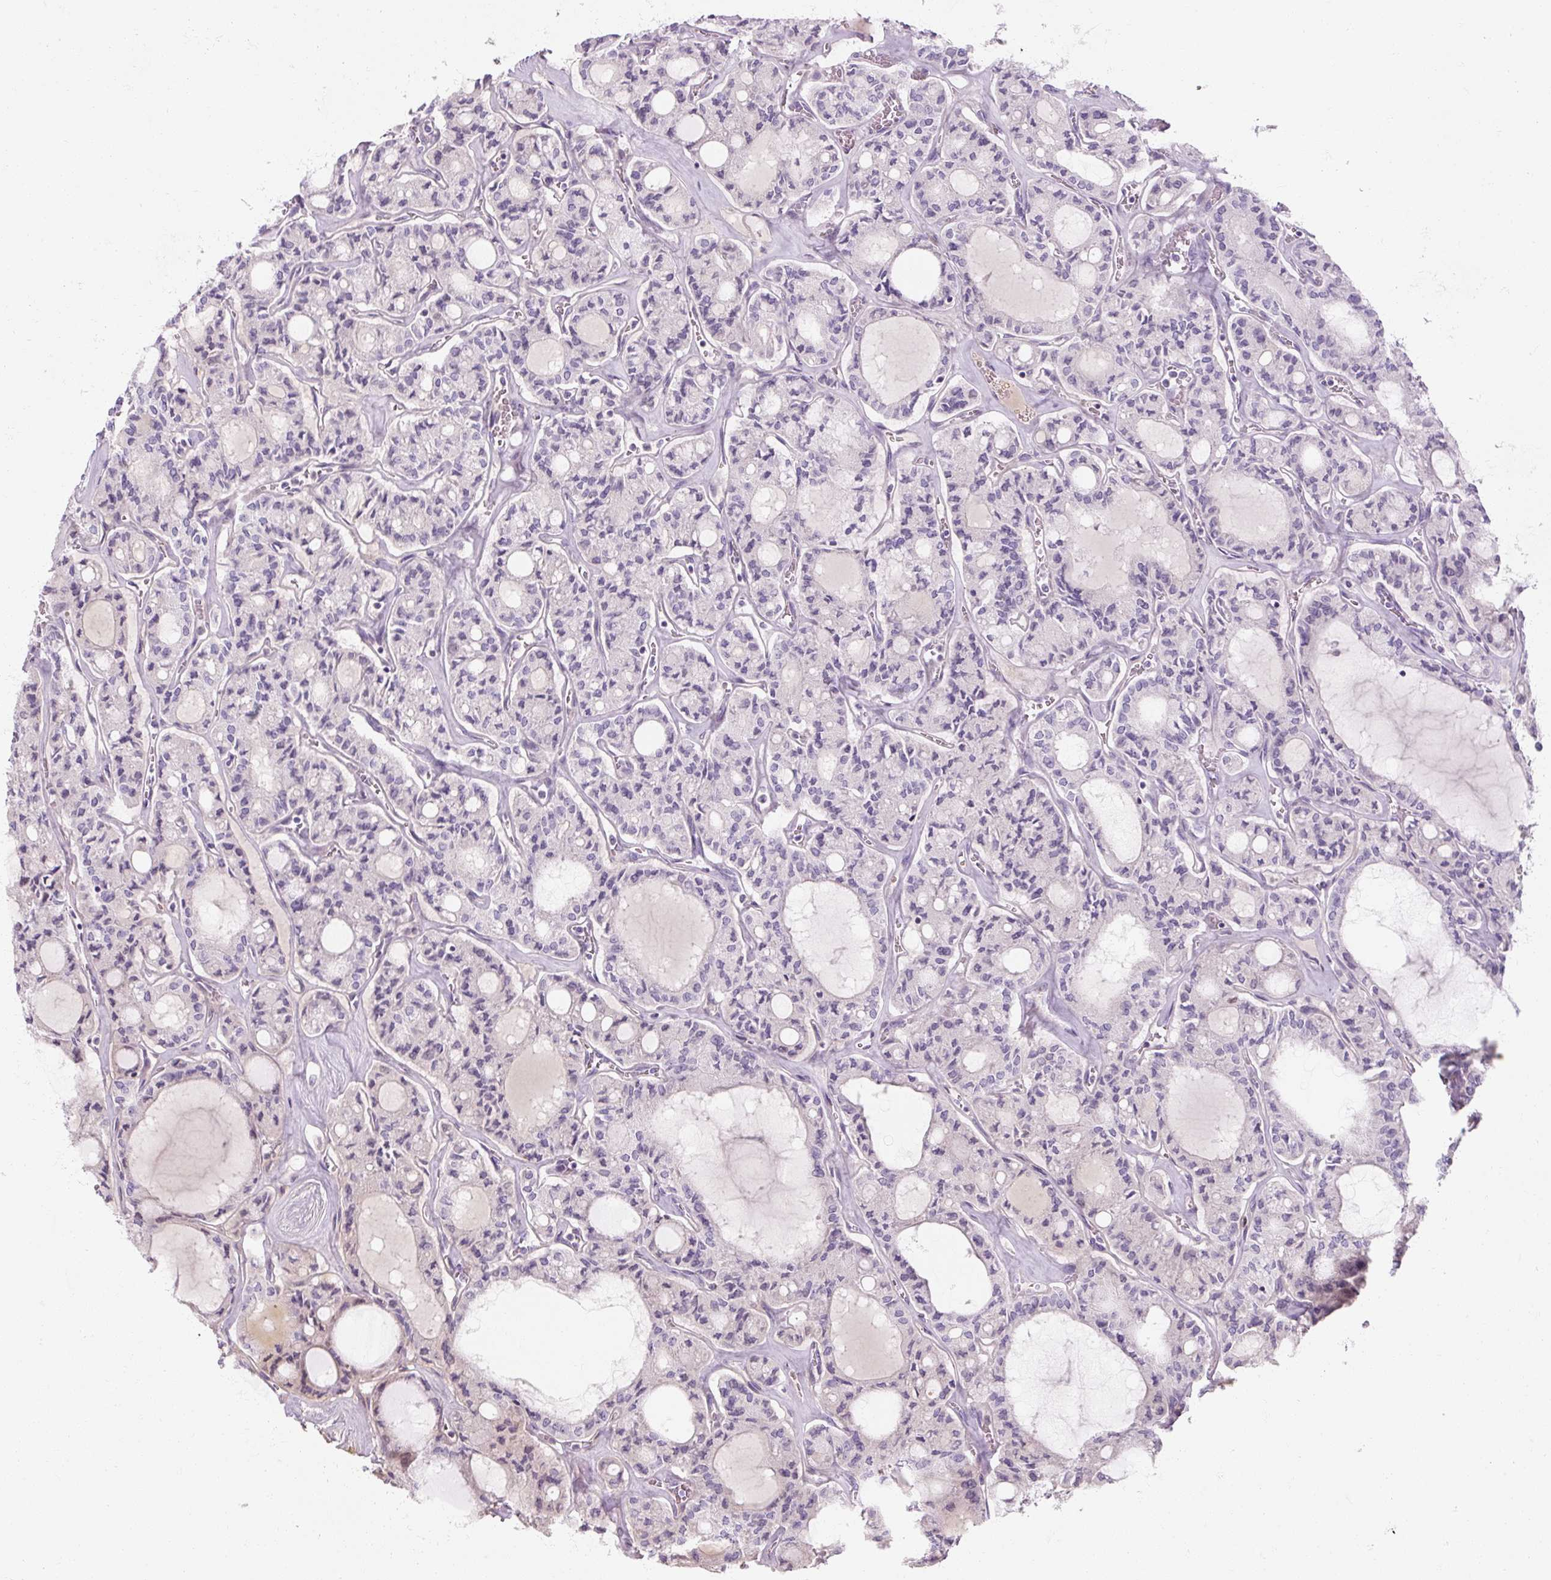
{"staining": {"intensity": "negative", "quantity": "none", "location": "none"}, "tissue": "thyroid cancer", "cell_type": "Tumor cells", "image_type": "cancer", "snomed": [{"axis": "morphology", "description": "Papillary adenocarcinoma, NOS"}, {"axis": "topography", "description": "Thyroid gland"}], "caption": "Tumor cells are negative for protein expression in human thyroid cancer.", "gene": "NFE2L3", "patient": {"sex": "male", "age": 87}}